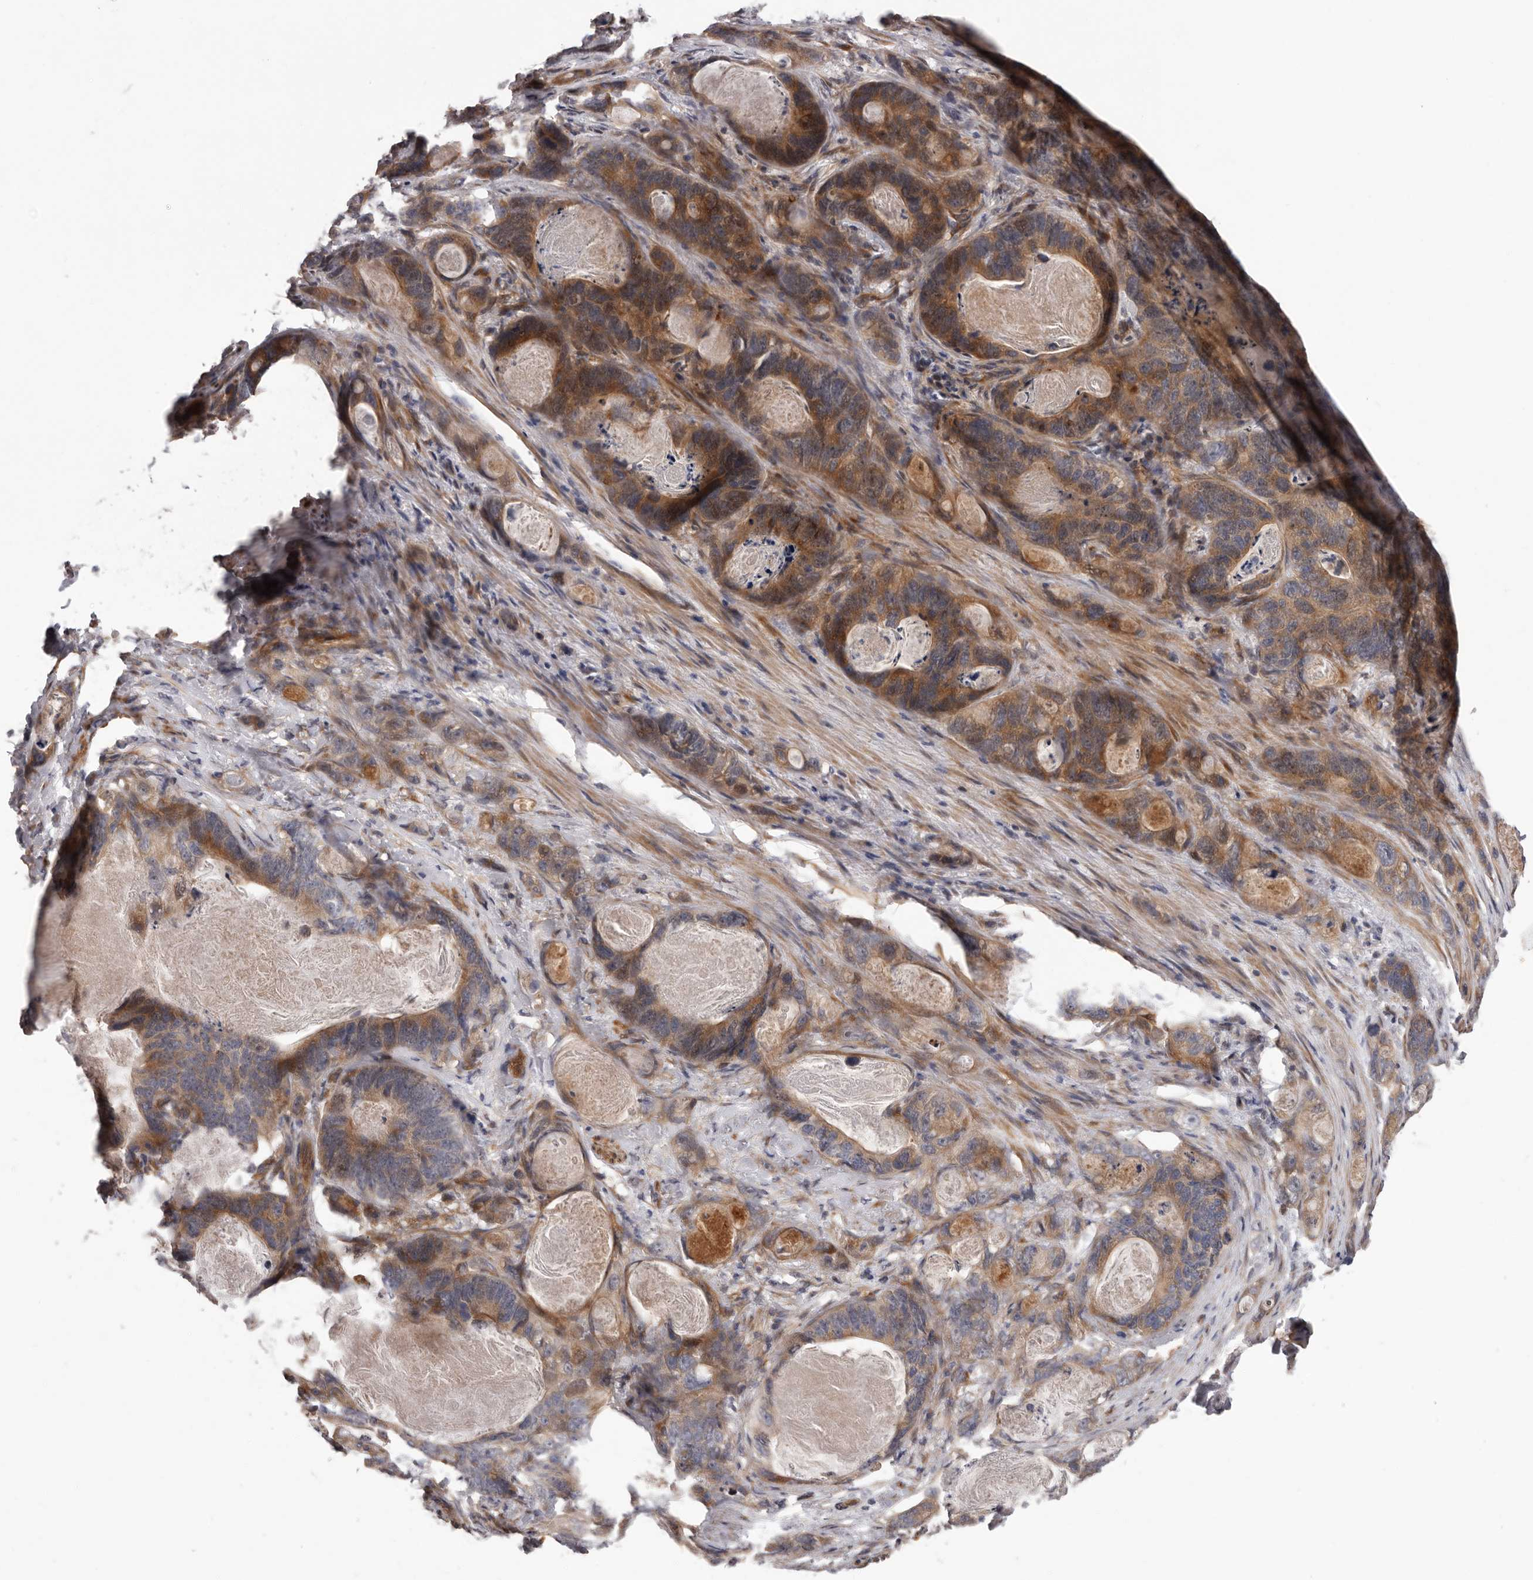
{"staining": {"intensity": "moderate", "quantity": ">75%", "location": "cytoplasmic/membranous"}, "tissue": "stomach cancer", "cell_type": "Tumor cells", "image_type": "cancer", "snomed": [{"axis": "morphology", "description": "Normal tissue, NOS"}, {"axis": "morphology", "description": "Adenocarcinoma, NOS"}, {"axis": "topography", "description": "Stomach"}], "caption": "Moderate cytoplasmic/membranous protein expression is appreciated in approximately >75% of tumor cells in stomach cancer (adenocarcinoma). (IHC, brightfield microscopy, high magnification).", "gene": "PRKD1", "patient": {"sex": "female", "age": 89}}